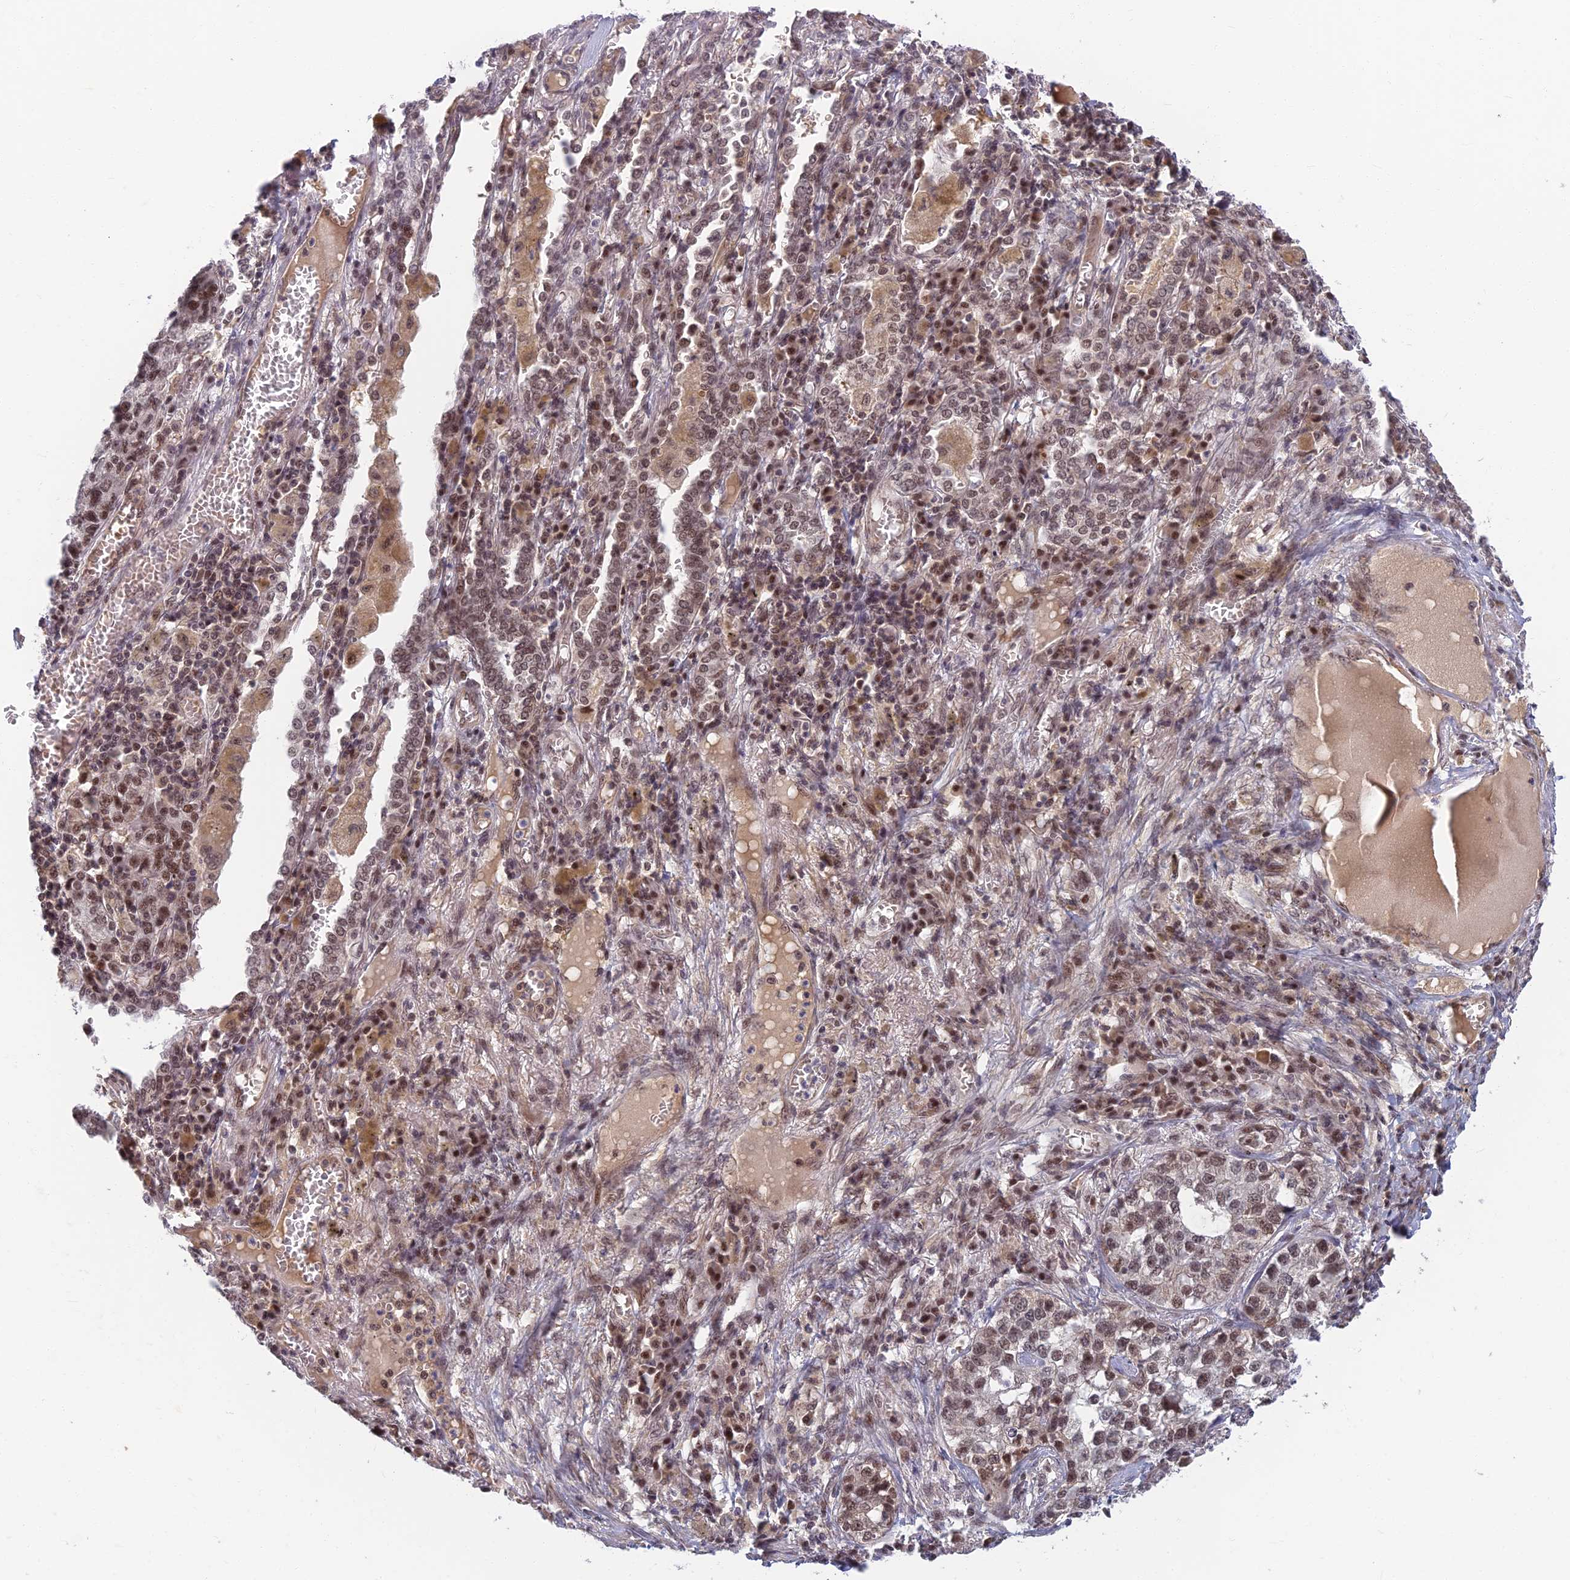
{"staining": {"intensity": "moderate", "quantity": "25%-75%", "location": "nuclear"}, "tissue": "lung cancer", "cell_type": "Tumor cells", "image_type": "cancer", "snomed": [{"axis": "morphology", "description": "Adenocarcinoma, NOS"}, {"axis": "topography", "description": "Lung"}], "caption": "Moderate nuclear staining for a protein is present in approximately 25%-75% of tumor cells of lung adenocarcinoma using immunohistochemistry.", "gene": "TCEA2", "patient": {"sex": "male", "age": 49}}